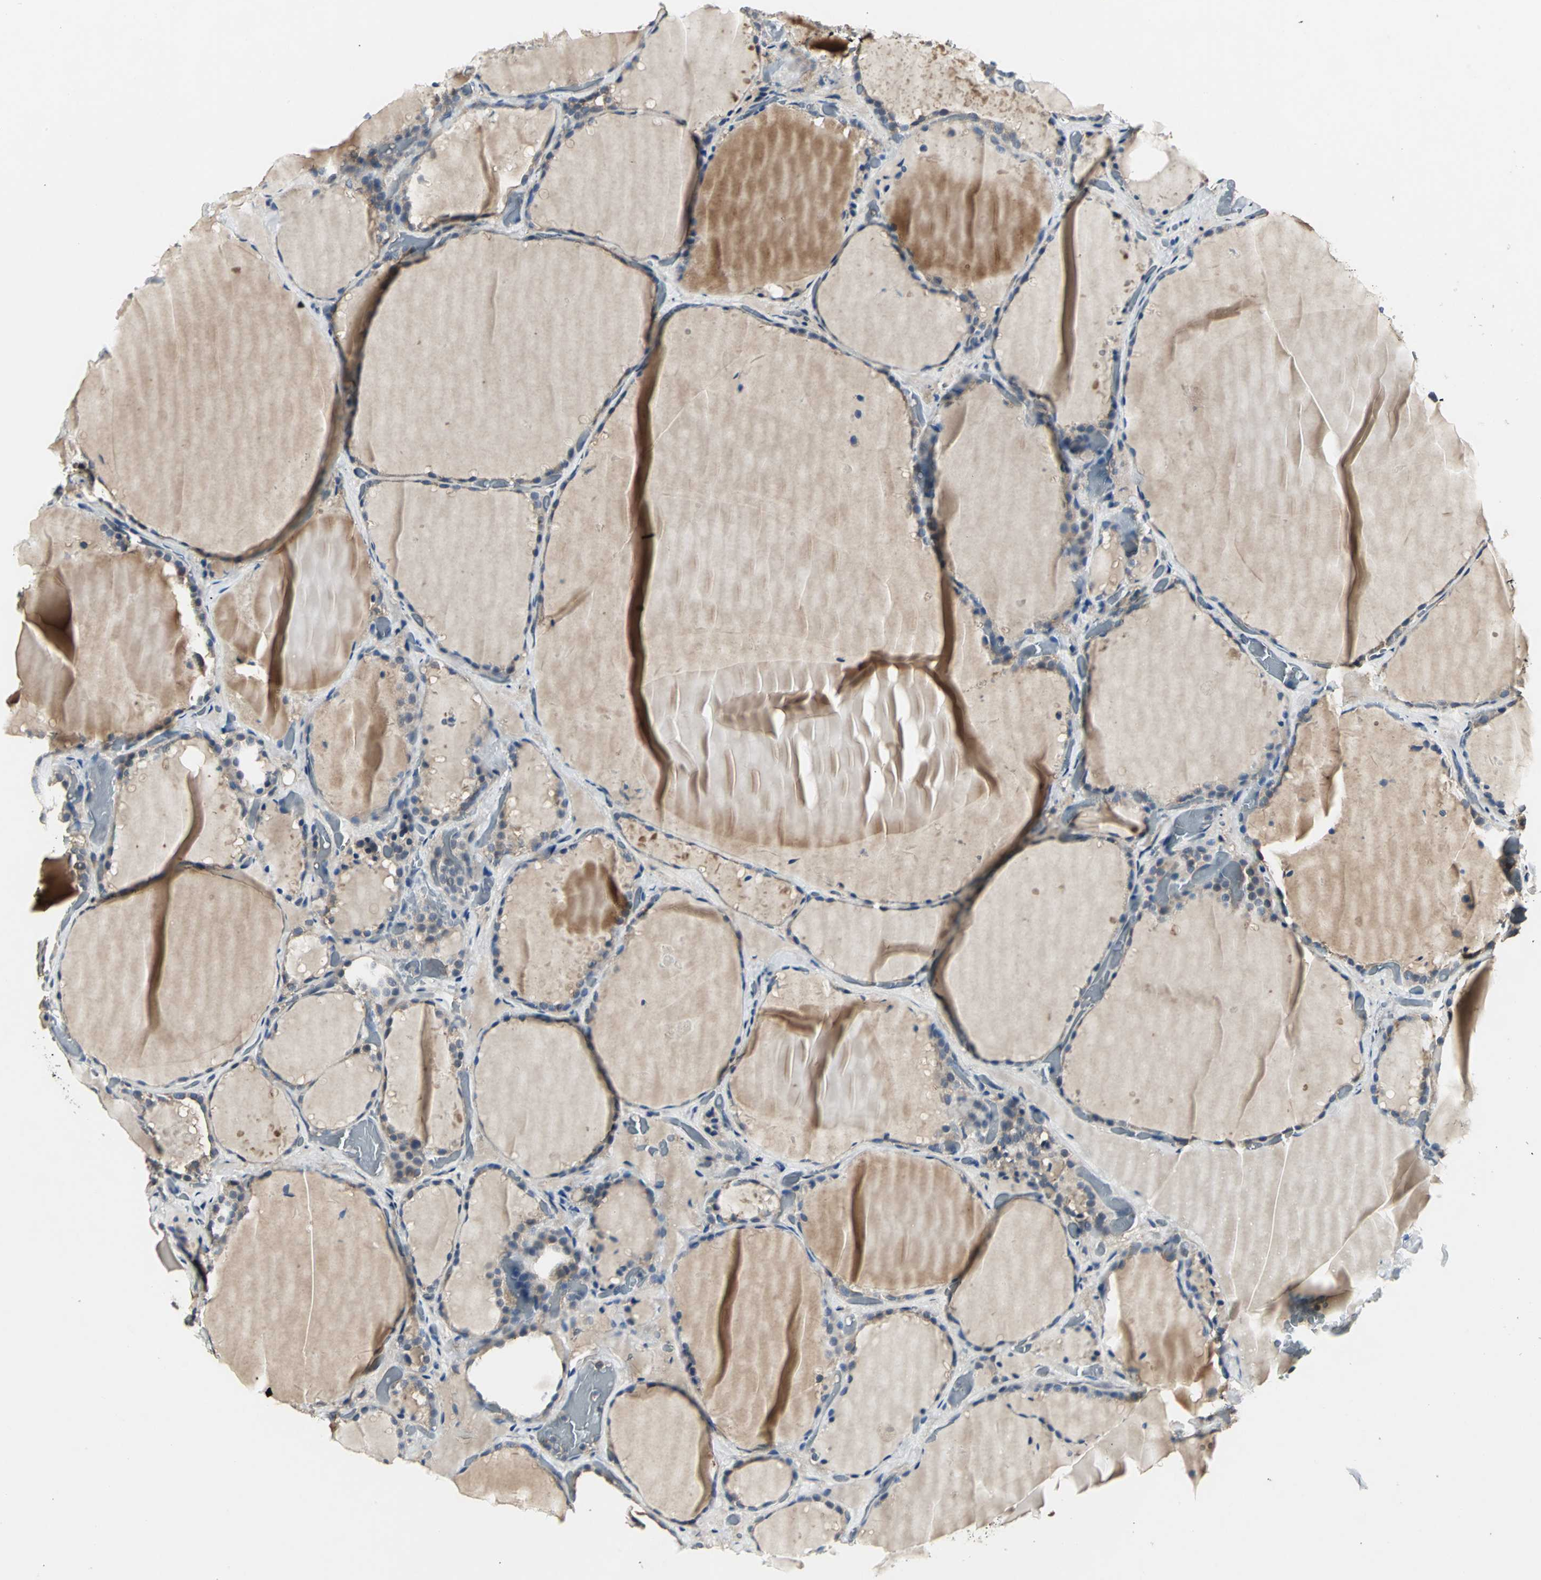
{"staining": {"intensity": "weak", "quantity": ">75%", "location": "cytoplasmic/membranous"}, "tissue": "thyroid gland", "cell_type": "Glandular cells", "image_type": "normal", "snomed": [{"axis": "morphology", "description": "Normal tissue, NOS"}, {"axis": "topography", "description": "Thyroid gland"}], "caption": "The photomicrograph exhibits immunohistochemical staining of benign thyroid gland. There is weak cytoplasmic/membranous staining is appreciated in about >75% of glandular cells.", "gene": "IRF3", "patient": {"sex": "female", "age": 22}}